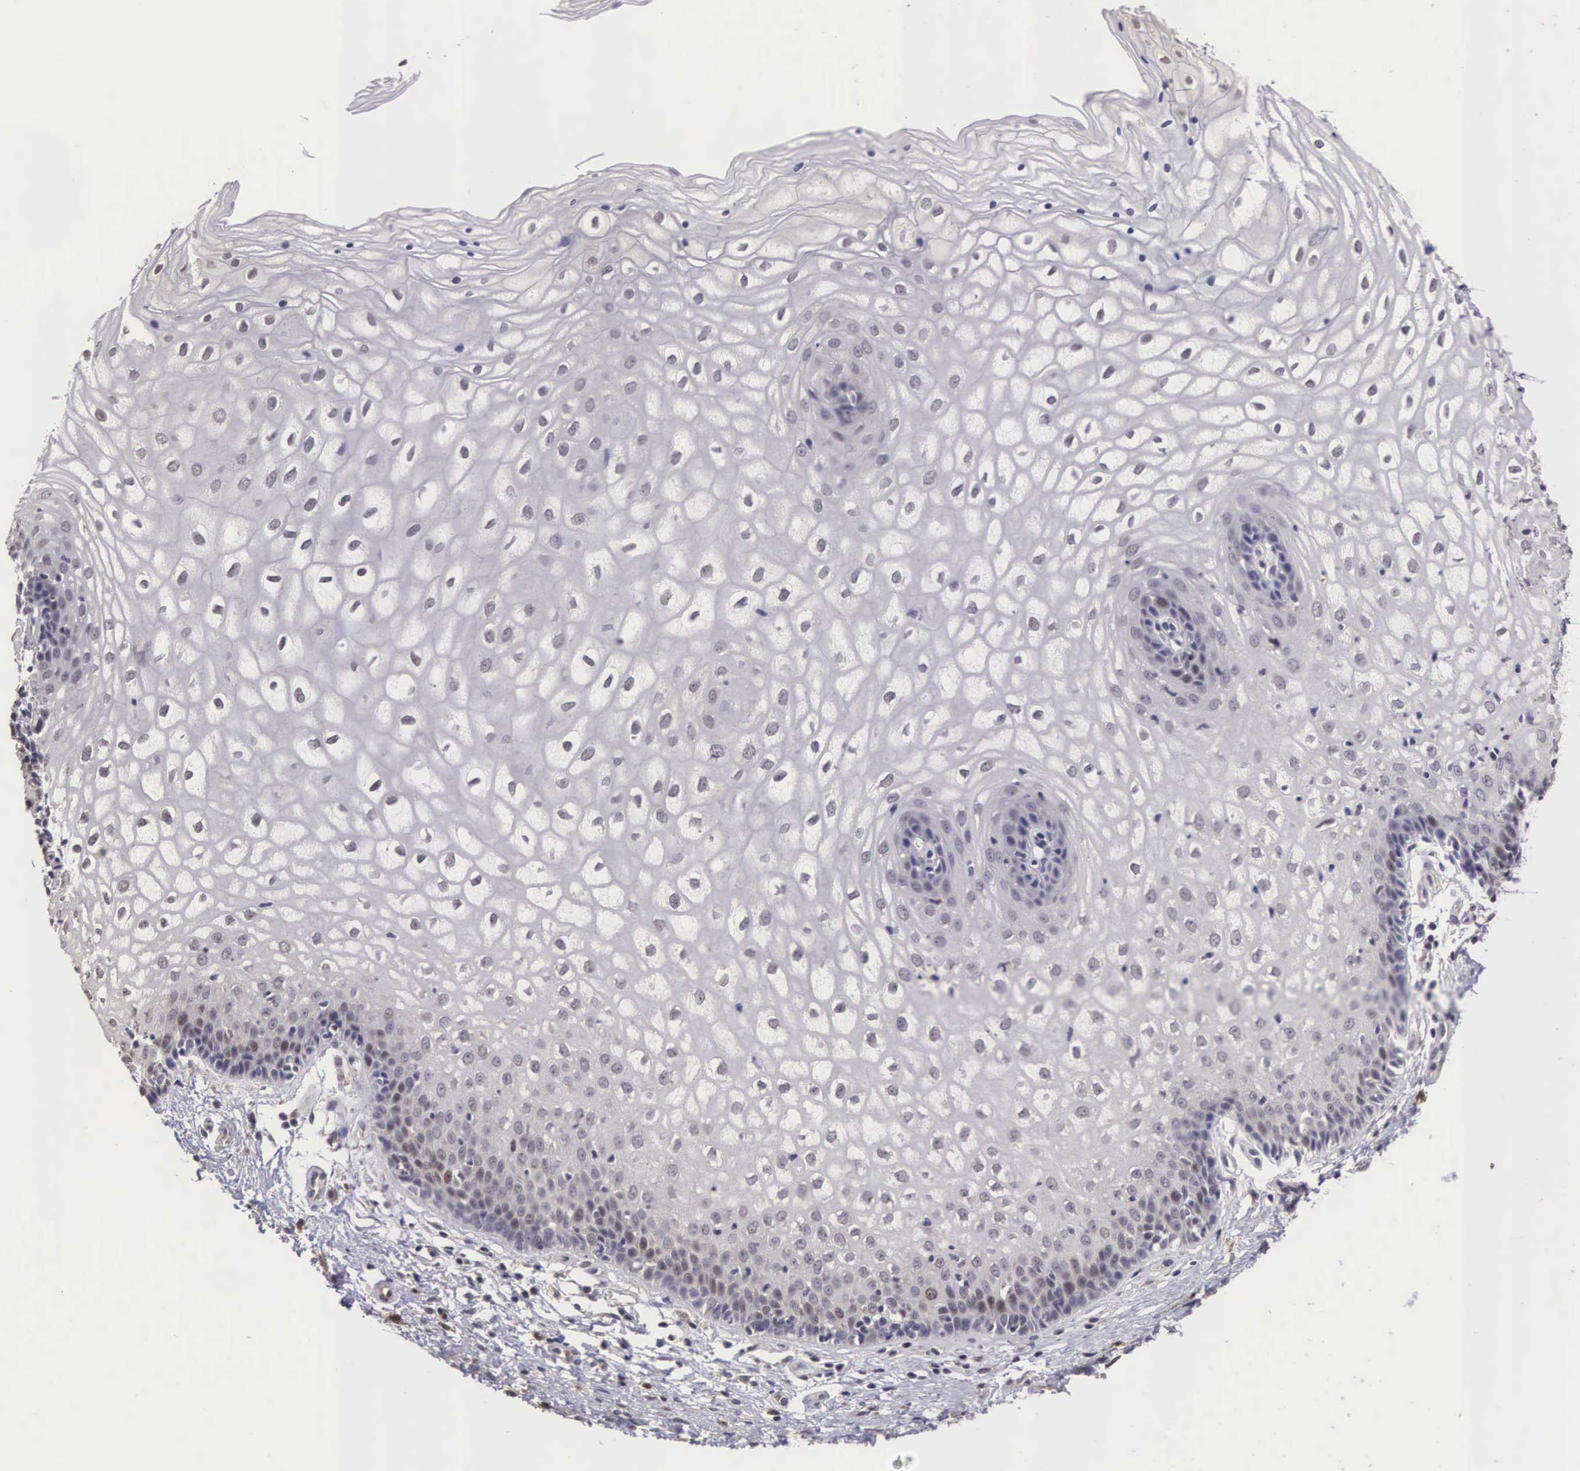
{"staining": {"intensity": "weak", "quantity": "<25%", "location": "cytoplasmic/membranous,nuclear"}, "tissue": "vagina", "cell_type": "Squamous epithelial cells", "image_type": "normal", "snomed": [{"axis": "morphology", "description": "Normal tissue, NOS"}, {"axis": "topography", "description": "Vagina"}], "caption": "Immunohistochemical staining of benign human vagina shows no significant expression in squamous epithelial cells.", "gene": "CDC45", "patient": {"sex": "female", "age": 34}}